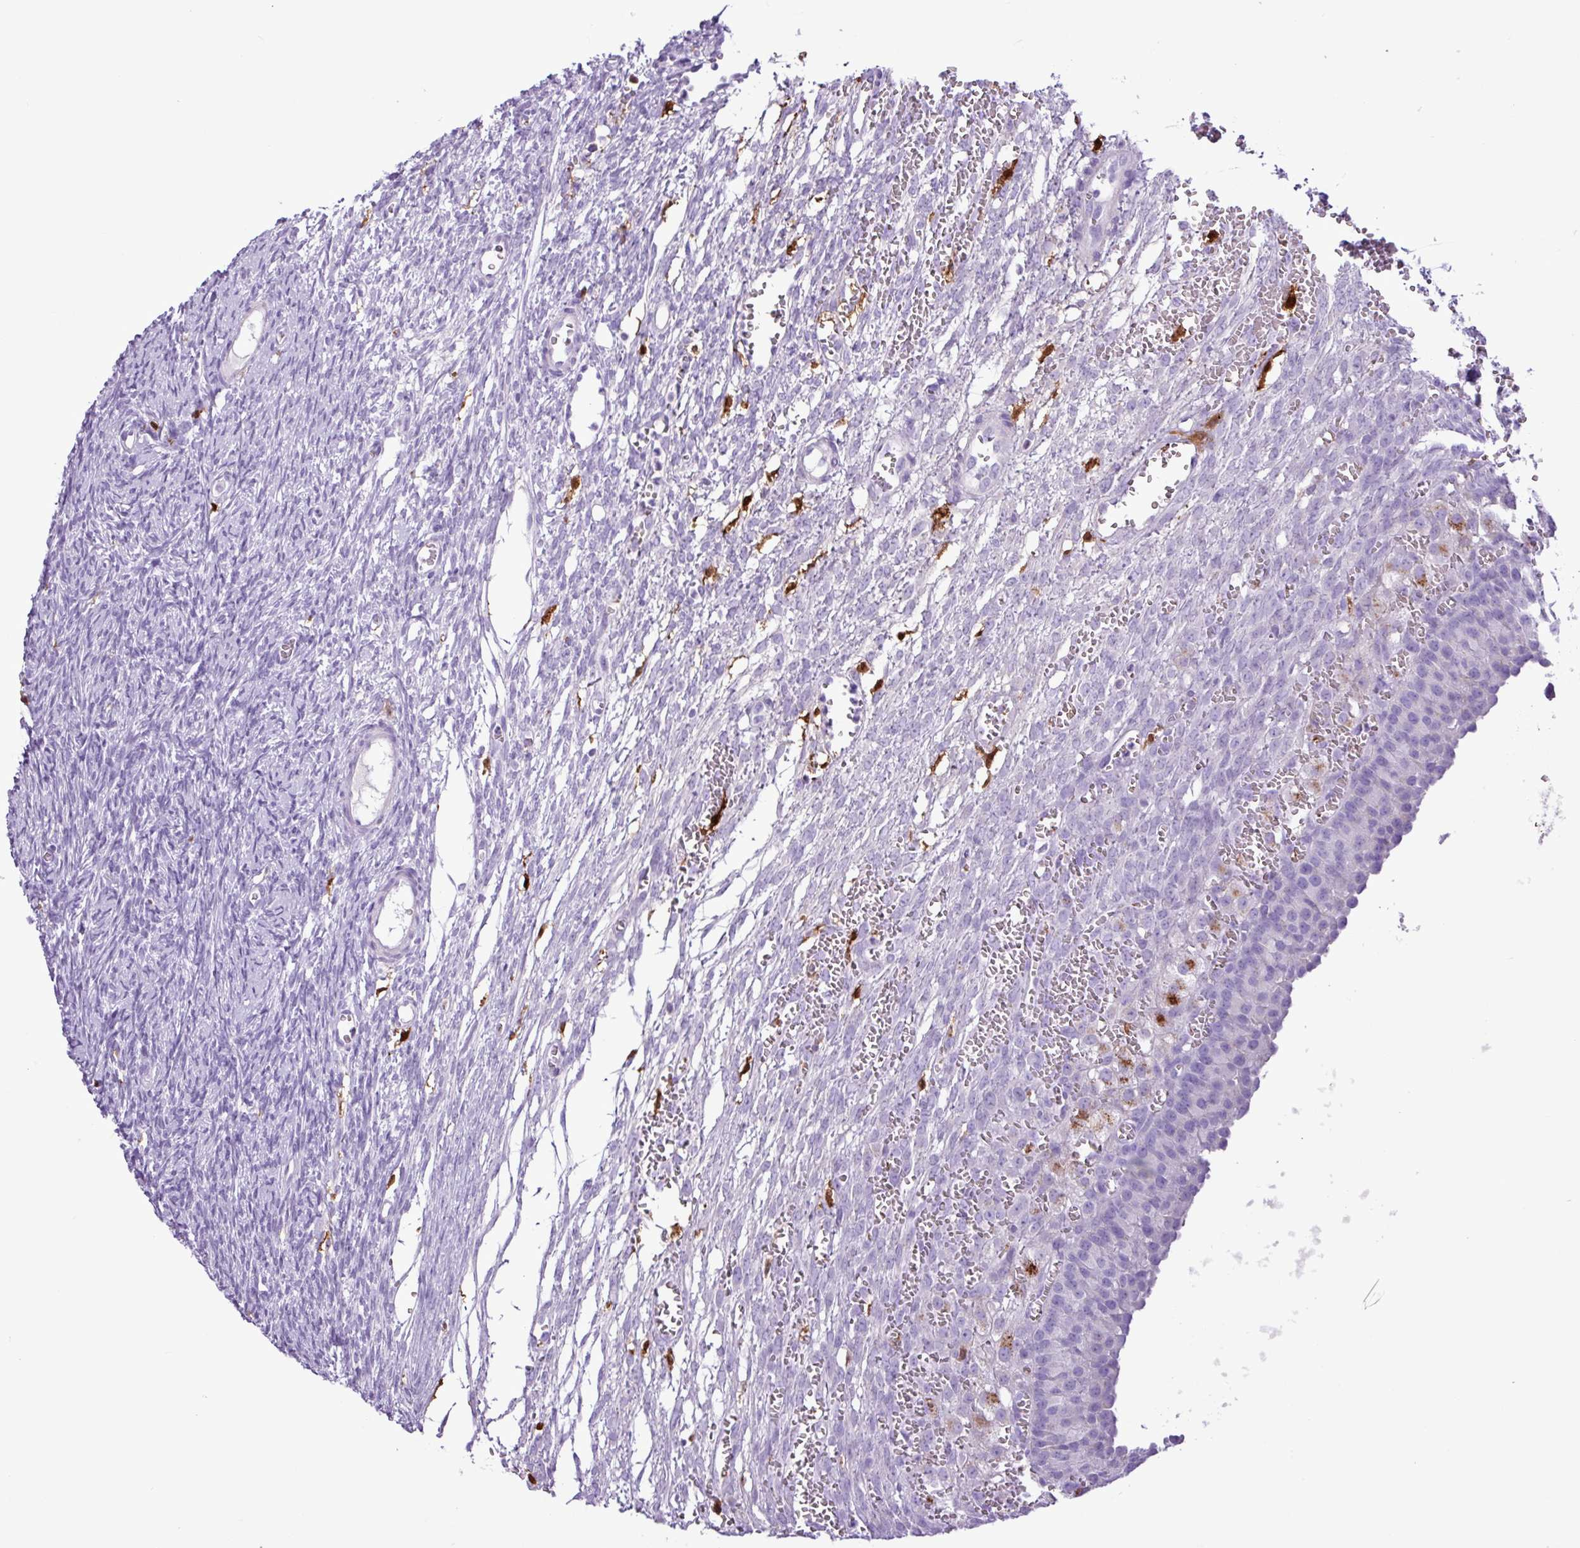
{"staining": {"intensity": "negative", "quantity": "none", "location": "none"}, "tissue": "ovary", "cell_type": "Ovarian stroma cells", "image_type": "normal", "snomed": [{"axis": "morphology", "description": "Normal tissue, NOS"}, {"axis": "topography", "description": "Ovary"}], "caption": "Immunohistochemical staining of benign human ovary displays no significant expression in ovarian stroma cells.", "gene": "TMEM200C", "patient": {"sex": "female", "age": 39}}